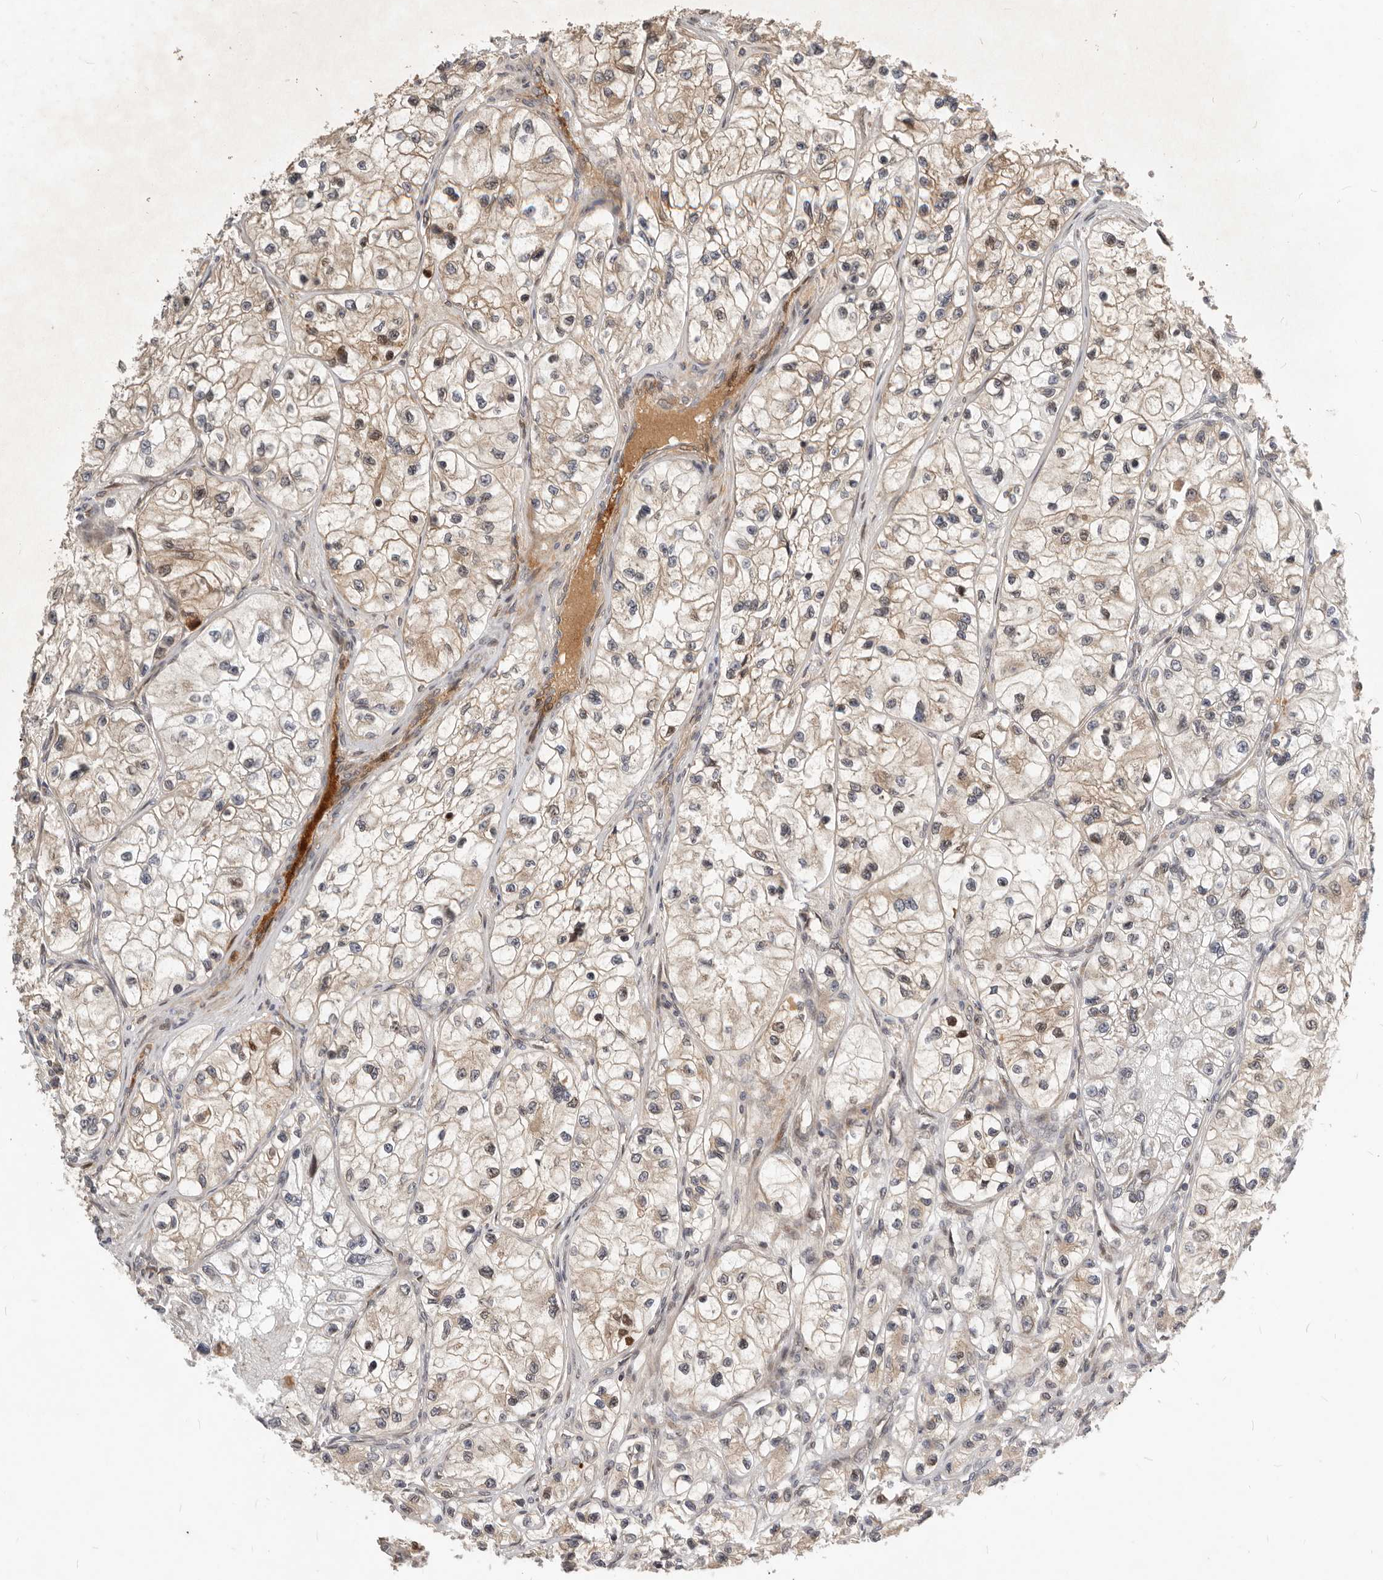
{"staining": {"intensity": "moderate", "quantity": "25%-75%", "location": "cytoplasmic/membranous"}, "tissue": "renal cancer", "cell_type": "Tumor cells", "image_type": "cancer", "snomed": [{"axis": "morphology", "description": "Adenocarcinoma, NOS"}, {"axis": "topography", "description": "Kidney"}], "caption": "A brown stain shows moderate cytoplasmic/membranous staining of a protein in renal cancer (adenocarcinoma) tumor cells.", "gene": "NPY4R", "patient": {"sex": "female", "age": 57}}